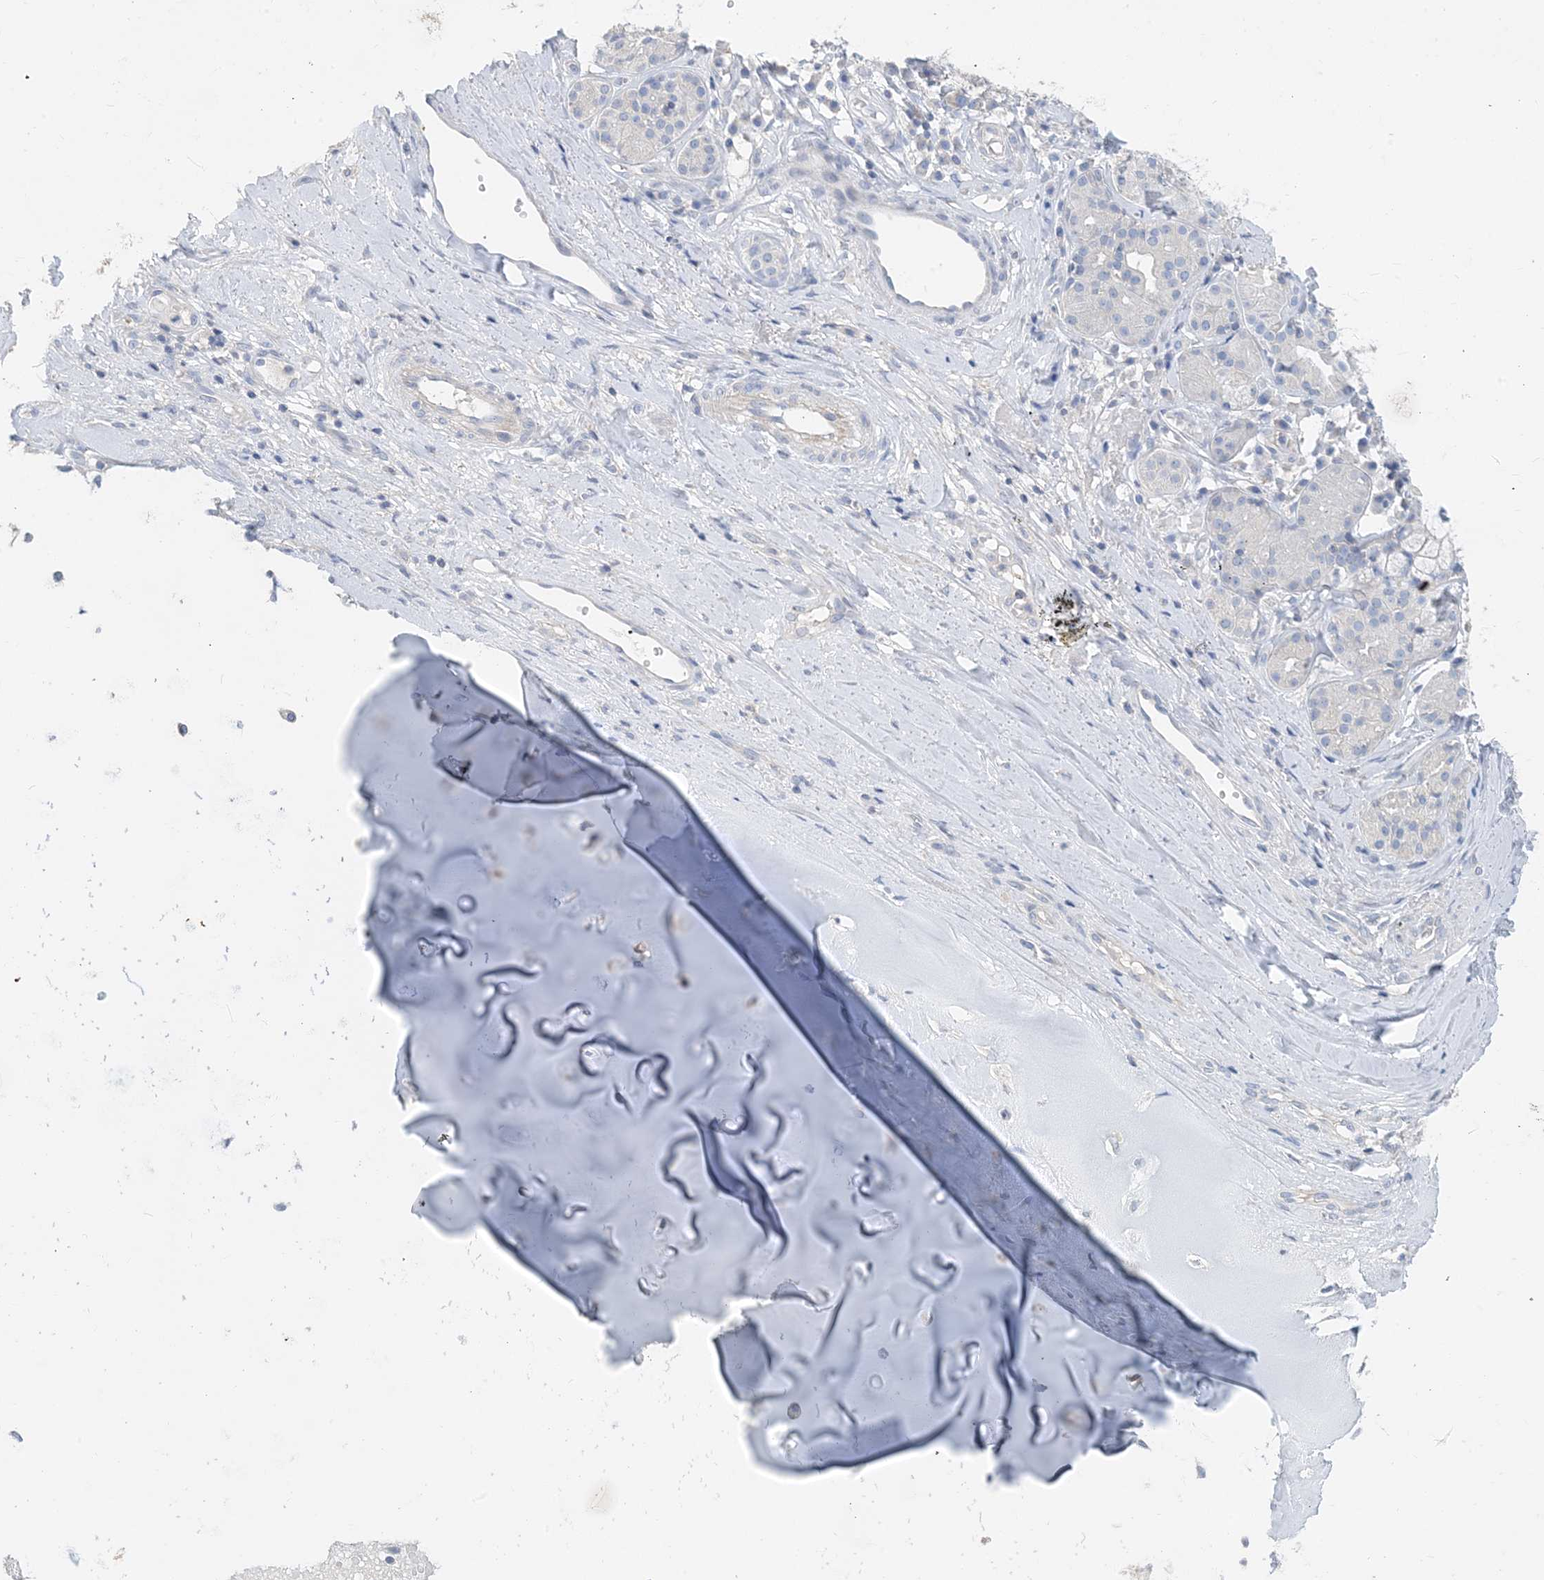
{"staining": {"intensity": "negative", "quantity": "none", "location": "none"}, "tissue": "adipose tissue", "cell_type": "Adipocytes", "image_type": "normal", "snomed": [{"axis": "morphology", "description": "Normal tissue, NOS"}, {"axis": "morphology", "description": "Basal cell carcinoma"}, {"axis": "topography", "description": "Cartilage tissue"}, {"axis": "topography", "description": "Nasopharynx"}, {"axis": "topography", "description": "Oral tissue"}], "caption": "The photomicrograph reveals no significant expression in adipocytes of adipose tissue. (Stains: DAB immunohistochemistry with hematoxylin counter stain, Microscopy: brightfield microscopy at high magnification).", "gene": "KPRP", "patient": {"sex": "female", "age": 77}}